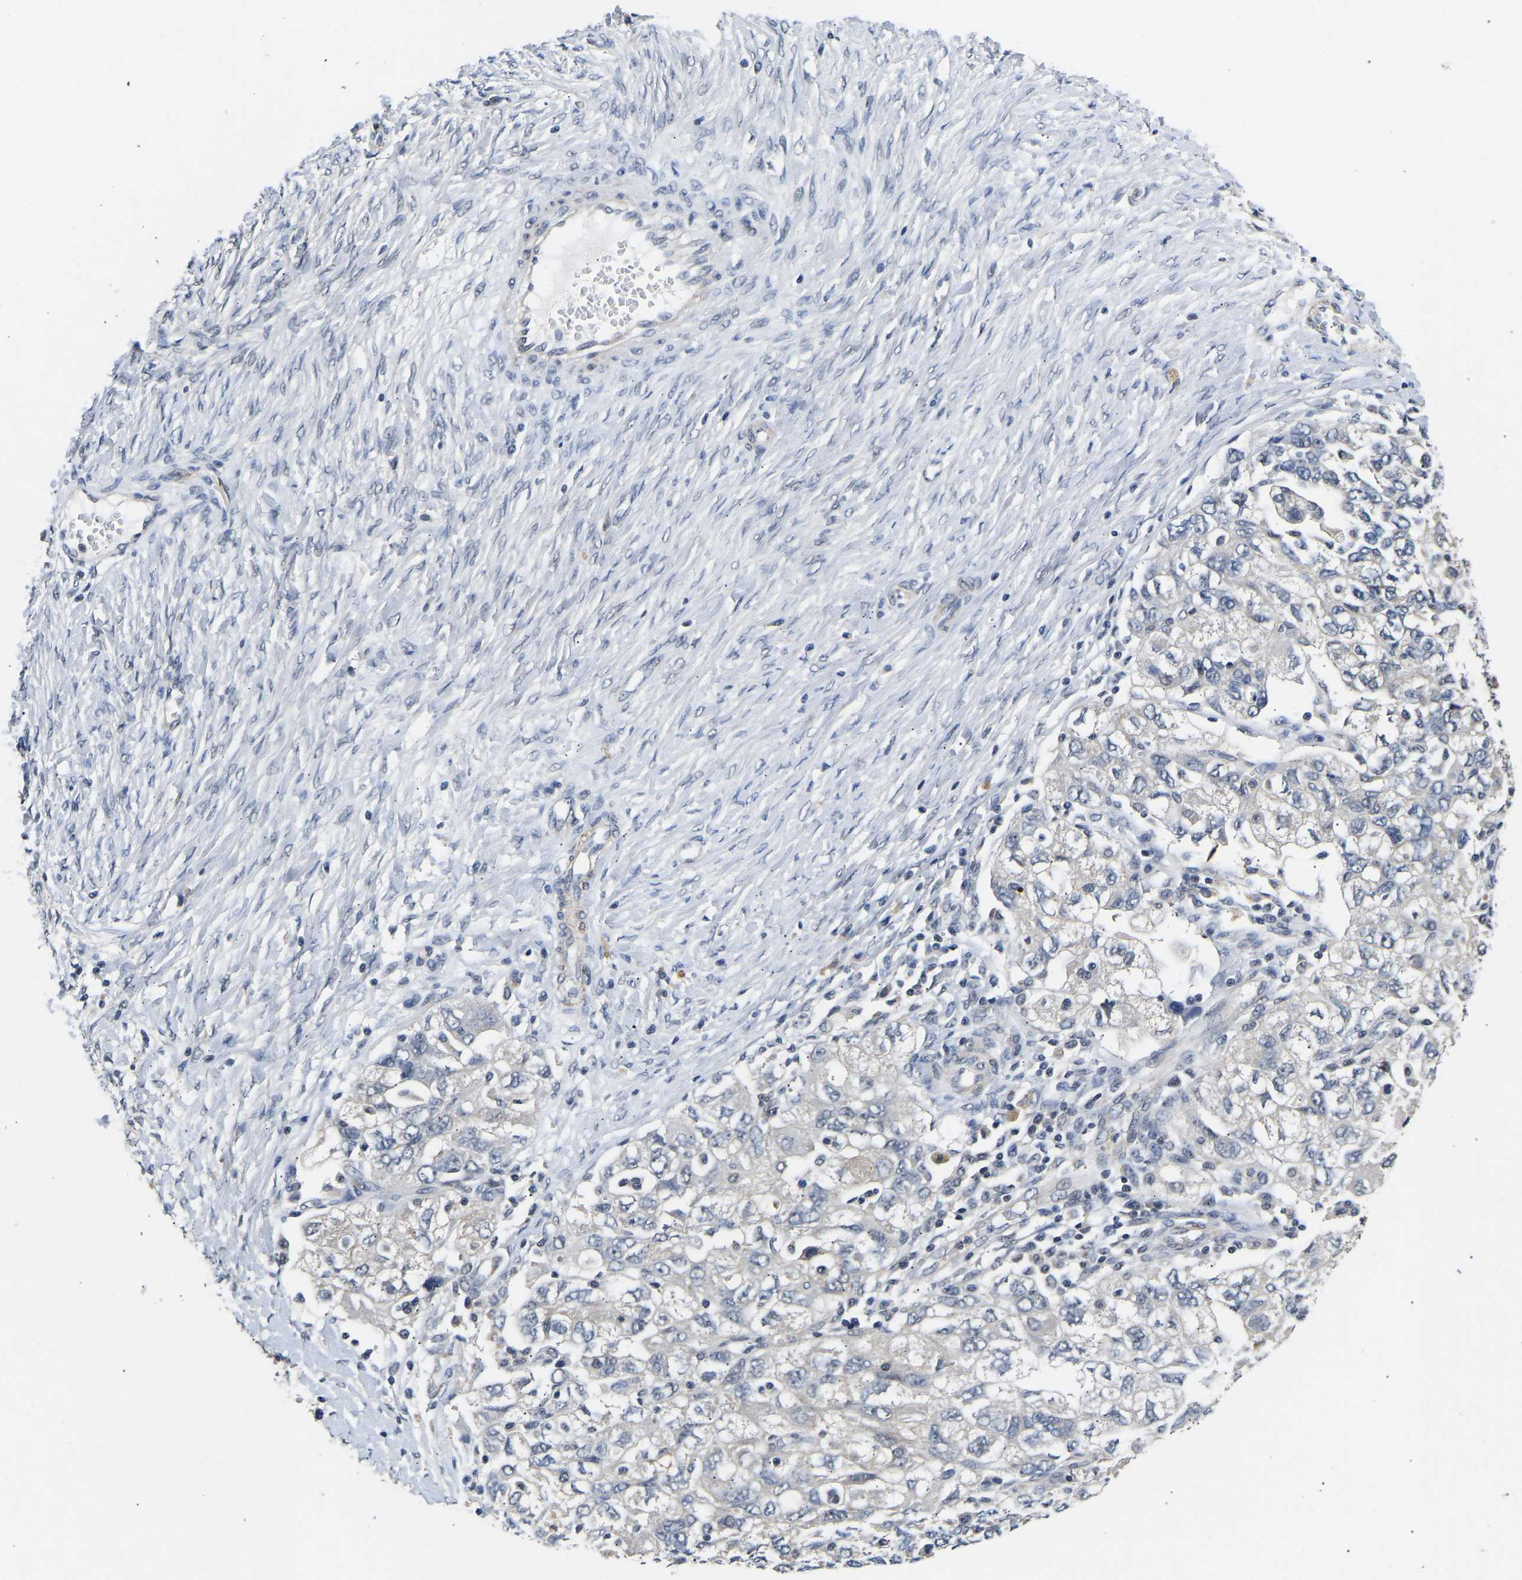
{"staining": {"intensity": "negative", "quantity": "none", "location": "none"}, "tissue": "ovarian cancer", "cell_type": "Tumor cells", "image_type": "cancer", "snomed": [{"axis": "morphology", "description": "Carcinoma, NOS"}, {"axis": "morphology", "description": "Cystadenocarcinoma, serous, NOS"}, {"axis": "topography", "description": "Ovary"}], "caption": "The photomicrograph displays no significant positivity in tumor cells of ovarian cancer.", "gene": "METTL16", "patient": {"sex": "female", "age": 69}}